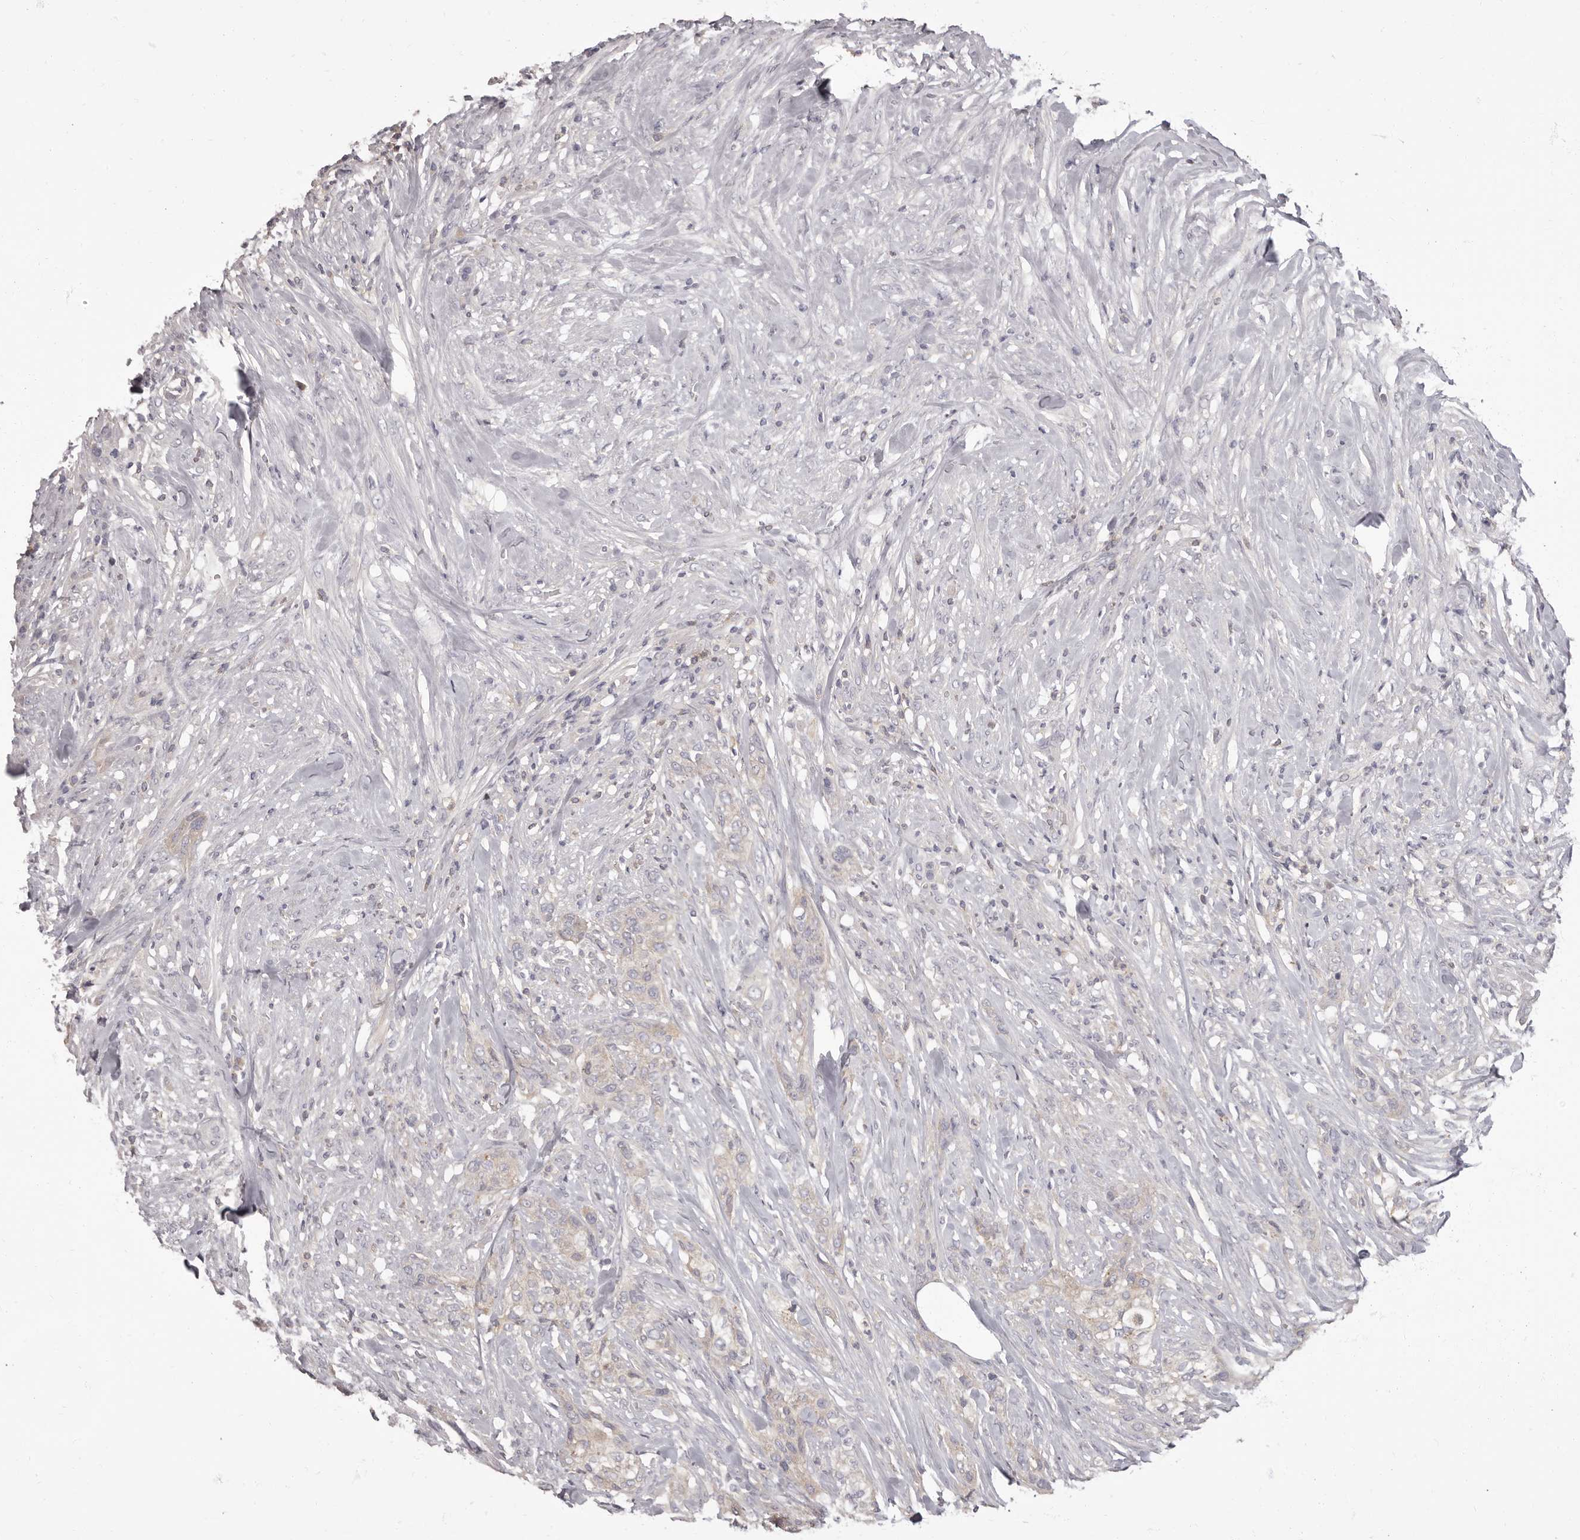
{"staining": {"intensity": "weak", "quantity": "<25%", "location": "cytoplasmic/membranous"}, "tissue": "urothelial cancer", "cell_type": "Tumor cells", "image_type": "cancer", "snomed": [{"axis": "morphology", "description": "Urothelial carcinoma, High grade"}, {"axis": "topography", "description": "Urinary bladder"}], "caption": "High magnification brightfield microscopy of high-grade urothelial carcinoma stained with DAB (3,3'-diaminobenzidine) (brown) and counterstained with hematoxylin (blue): tumor cells show no significant staining.", "gene": "APEH", "patient": {"sex": "male", "age": 35}}